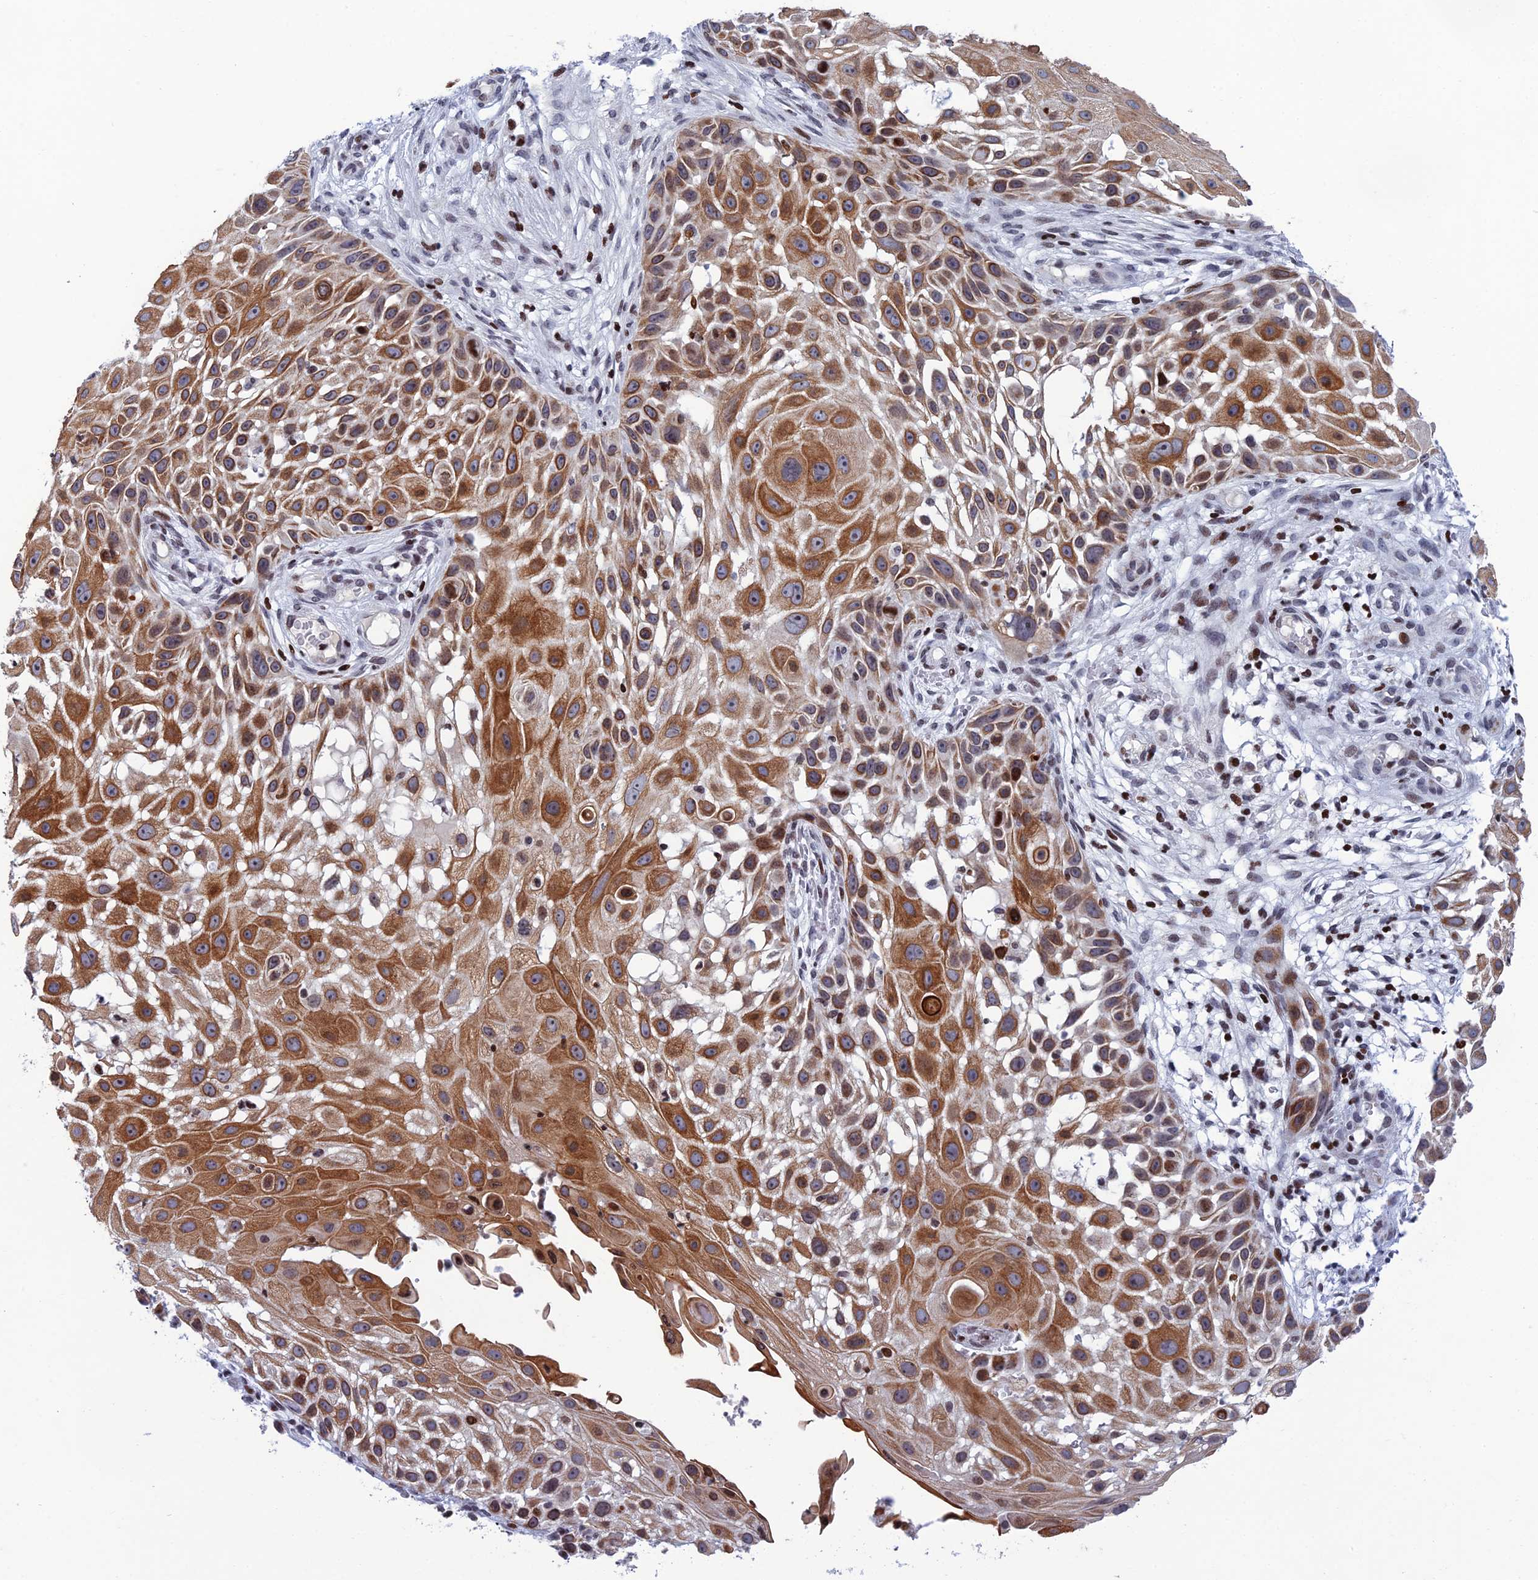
{"staining": {"intensity": "strong", "quantity": ">75%", "location": "cytoplasmic/membranous"}, "tissue": "skin cancer", "cell_type": "Tumor cells", "image_type": "cancer", "snomed": [{"axis": "morphology", "description": "Squamous cell carcinoma, NOS"}, {"axis": "topography", "description": "Skin"}], "caption": "Brown immunohistochemical staining in skin cancer reveals strong cytoplasmic/membranous positivity in about >75% of tumor cells.", "gene": "AFF3", "patient": {"sex": "female", "age": 44}}